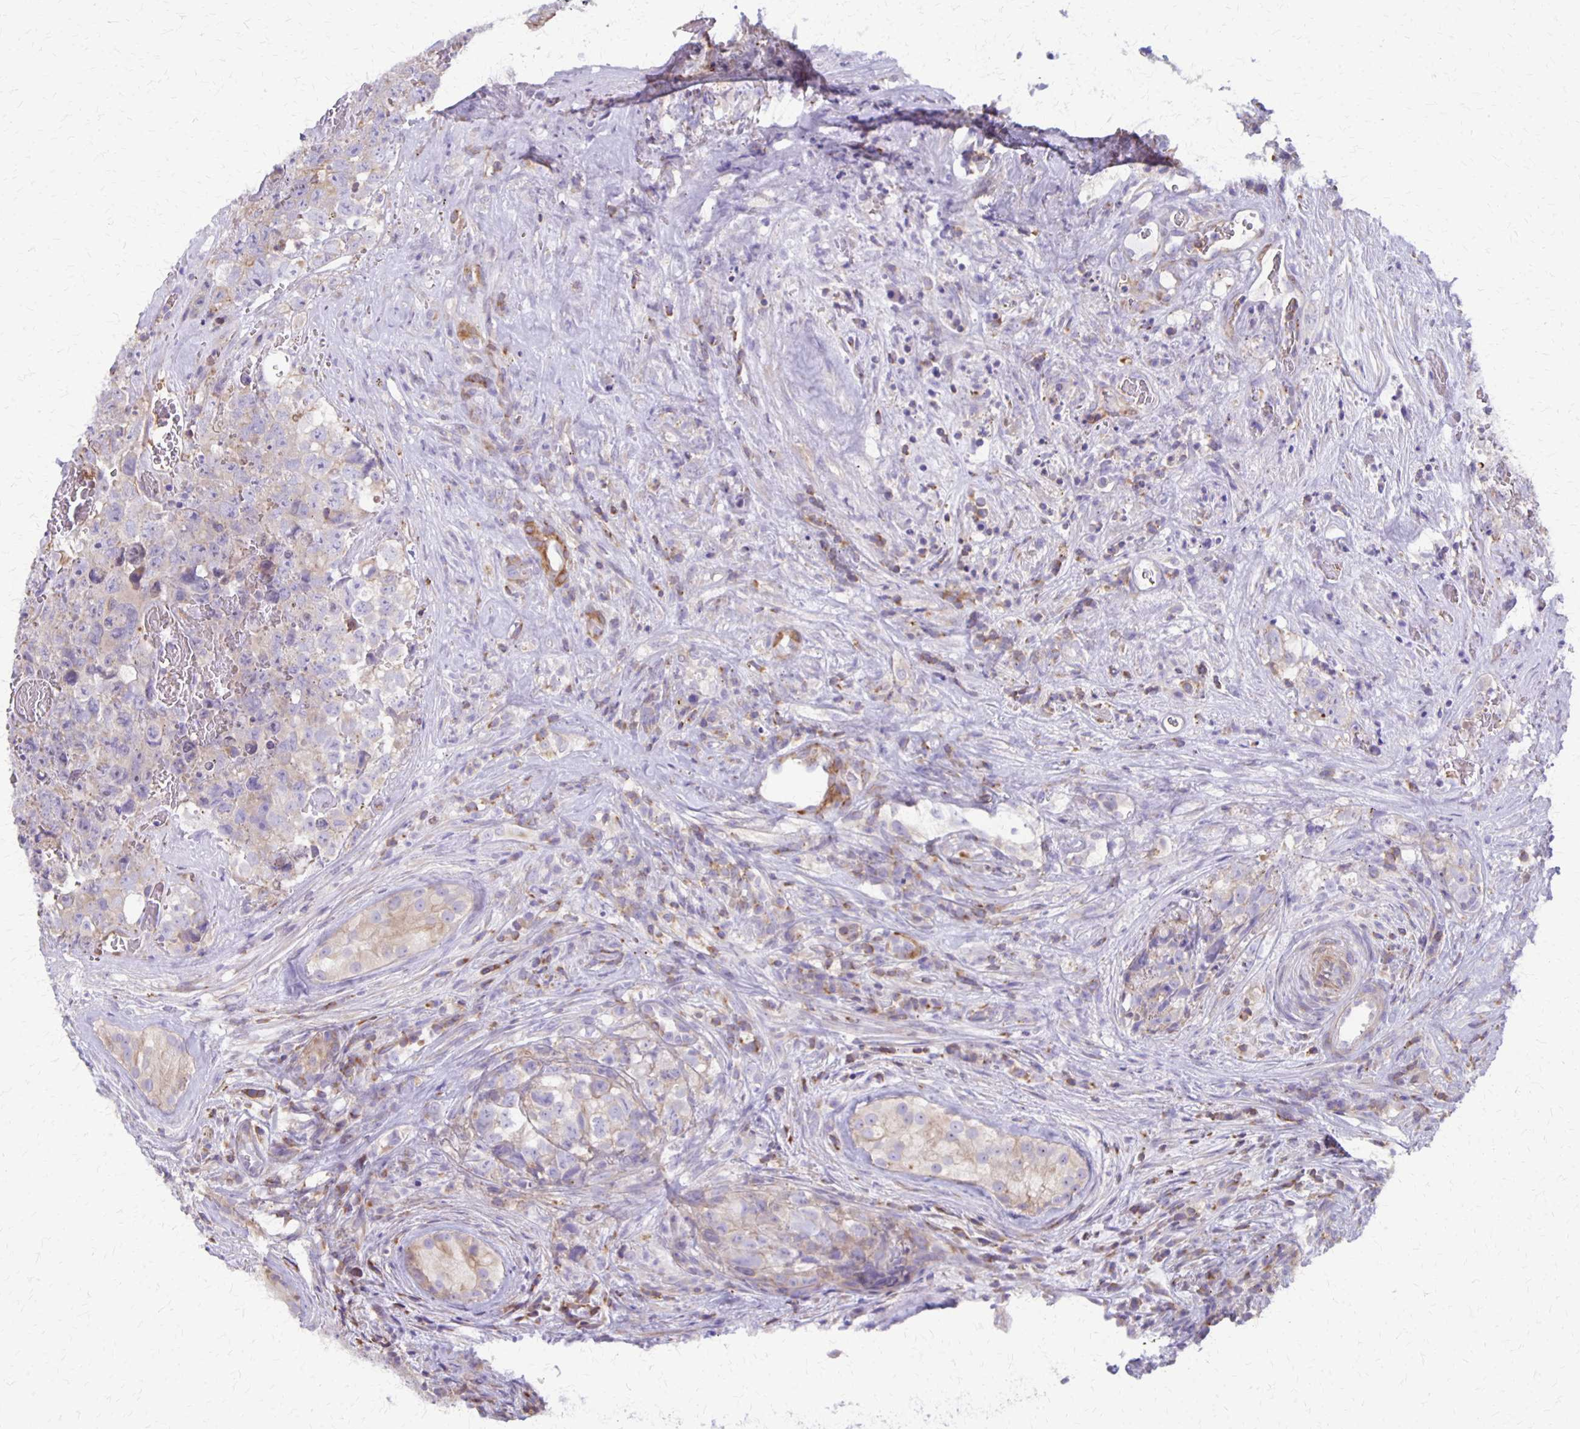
{"staining": {"intensity": "negative", "quantity": "none", "location": "none"}, "tissue": "testis cancer", "cell_type": "Tumor cells", "image_type": "cancer", "snomed": [{"axis": "morphology", "description": "Carcinoma, Embryonal, NOS"}, {"axis": "topography", "description": "Testis"}], "caption": "This is an immunohistochemistry (IHC) photomicrograph of testis embryonal carcinoma. There is no expression in tumor cells.", "gene": "SEPTIN5", "patient": {"sex": "male", "age": 18}}